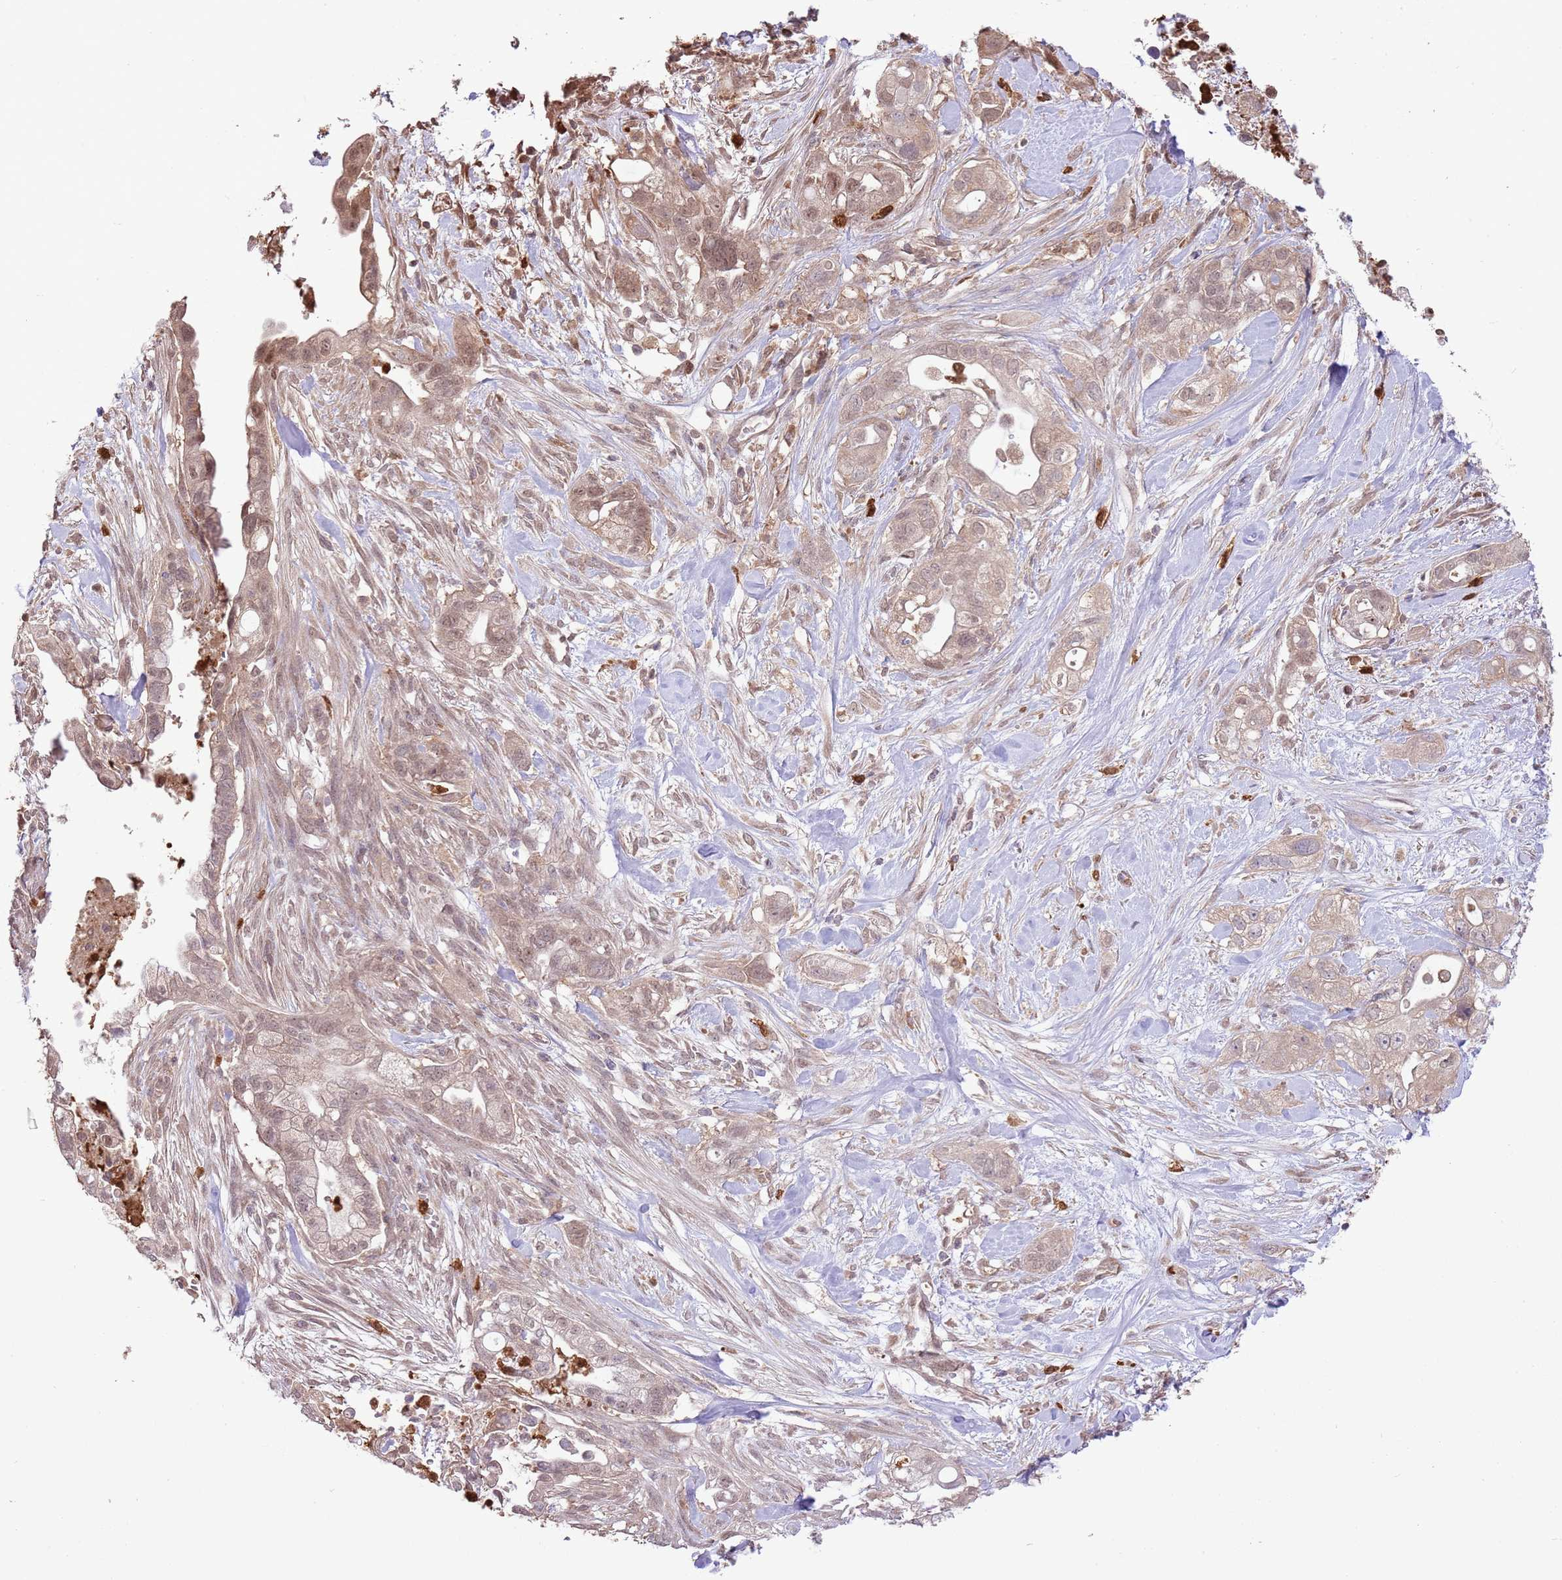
{"staining": {"intensity": "moderate", "quantity": "25%-75%", "location": "cytoplasmic/membranous,nuclear"}, "tissue": "pancreatic cancer", "cell_type": "Tumor cells", "image_type": "cancer", "snomed": [{"axis": "morphology", "description": "Adenocarcinoma, NOS"}, {"axis": "topography", "description": "Pancreas"}], "caption": "An image of adenocarcinoma (pancreatic) stained for a protein displays moderate cytoplasmic/membranous and nuclear brown staining in tumor cells.", "gene": "AMIGO1", "patient": {"sex": "male", "age": 44}}